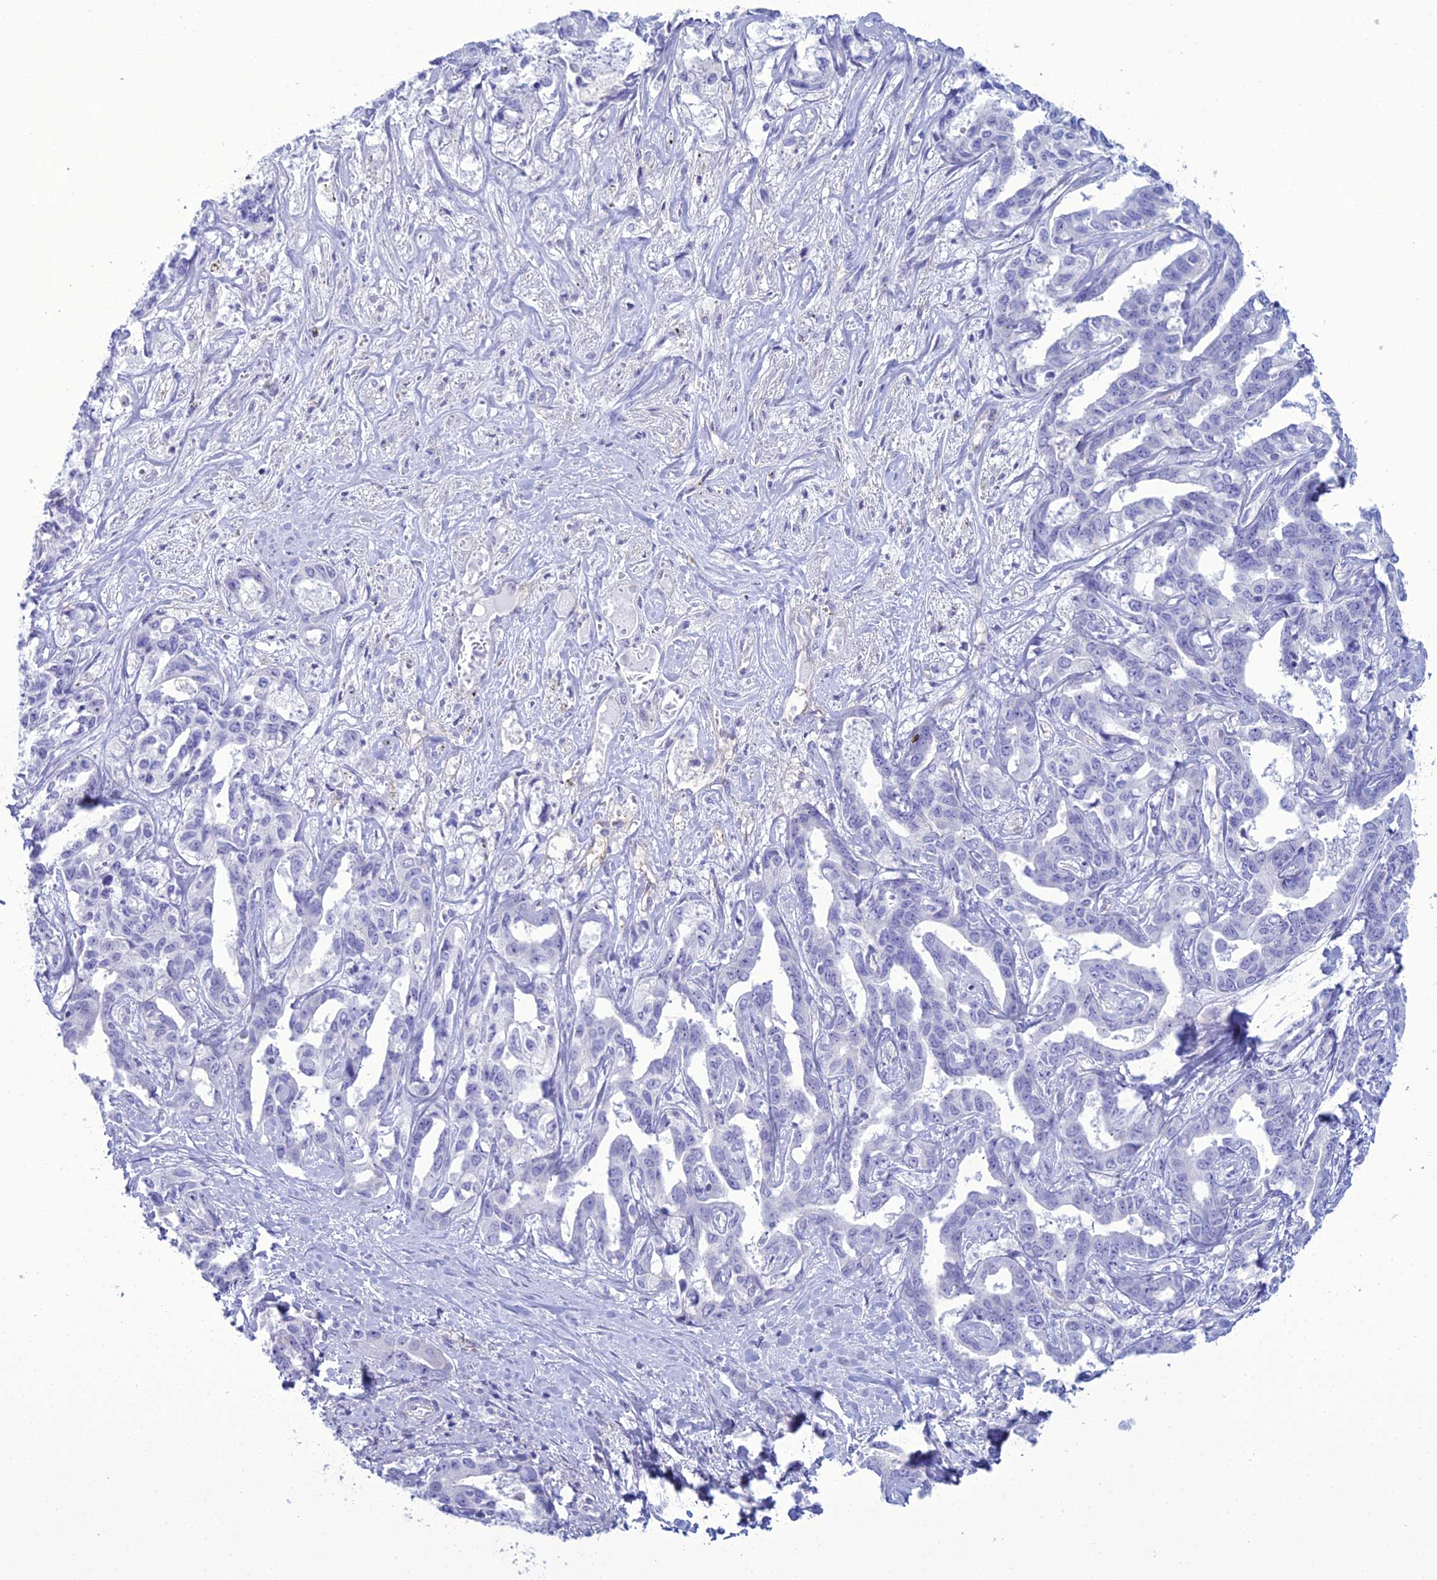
{"staining": {"intensity": "negative", "quantity": "none", "location": "none"}, "tissue": "liver cancer", "cell_type": "Tumor cells", "image_type": "cancer", "snomed": [{"axis": "morphology", "description": "Cholangiocarcinoma"}, {"axis": "topography", "description": "Liver"}], "caption": "High power microscopy micrograph of an IHC micrograph of cholangiocarcinoma (liver), revealing no significant positivity in tumor cells. The staining is performed using DAB brown chromogen with nuclei counter-stained in using hematoxylin.", "gene": "ACE", "patient": {"sex": "male", "age": 59}}